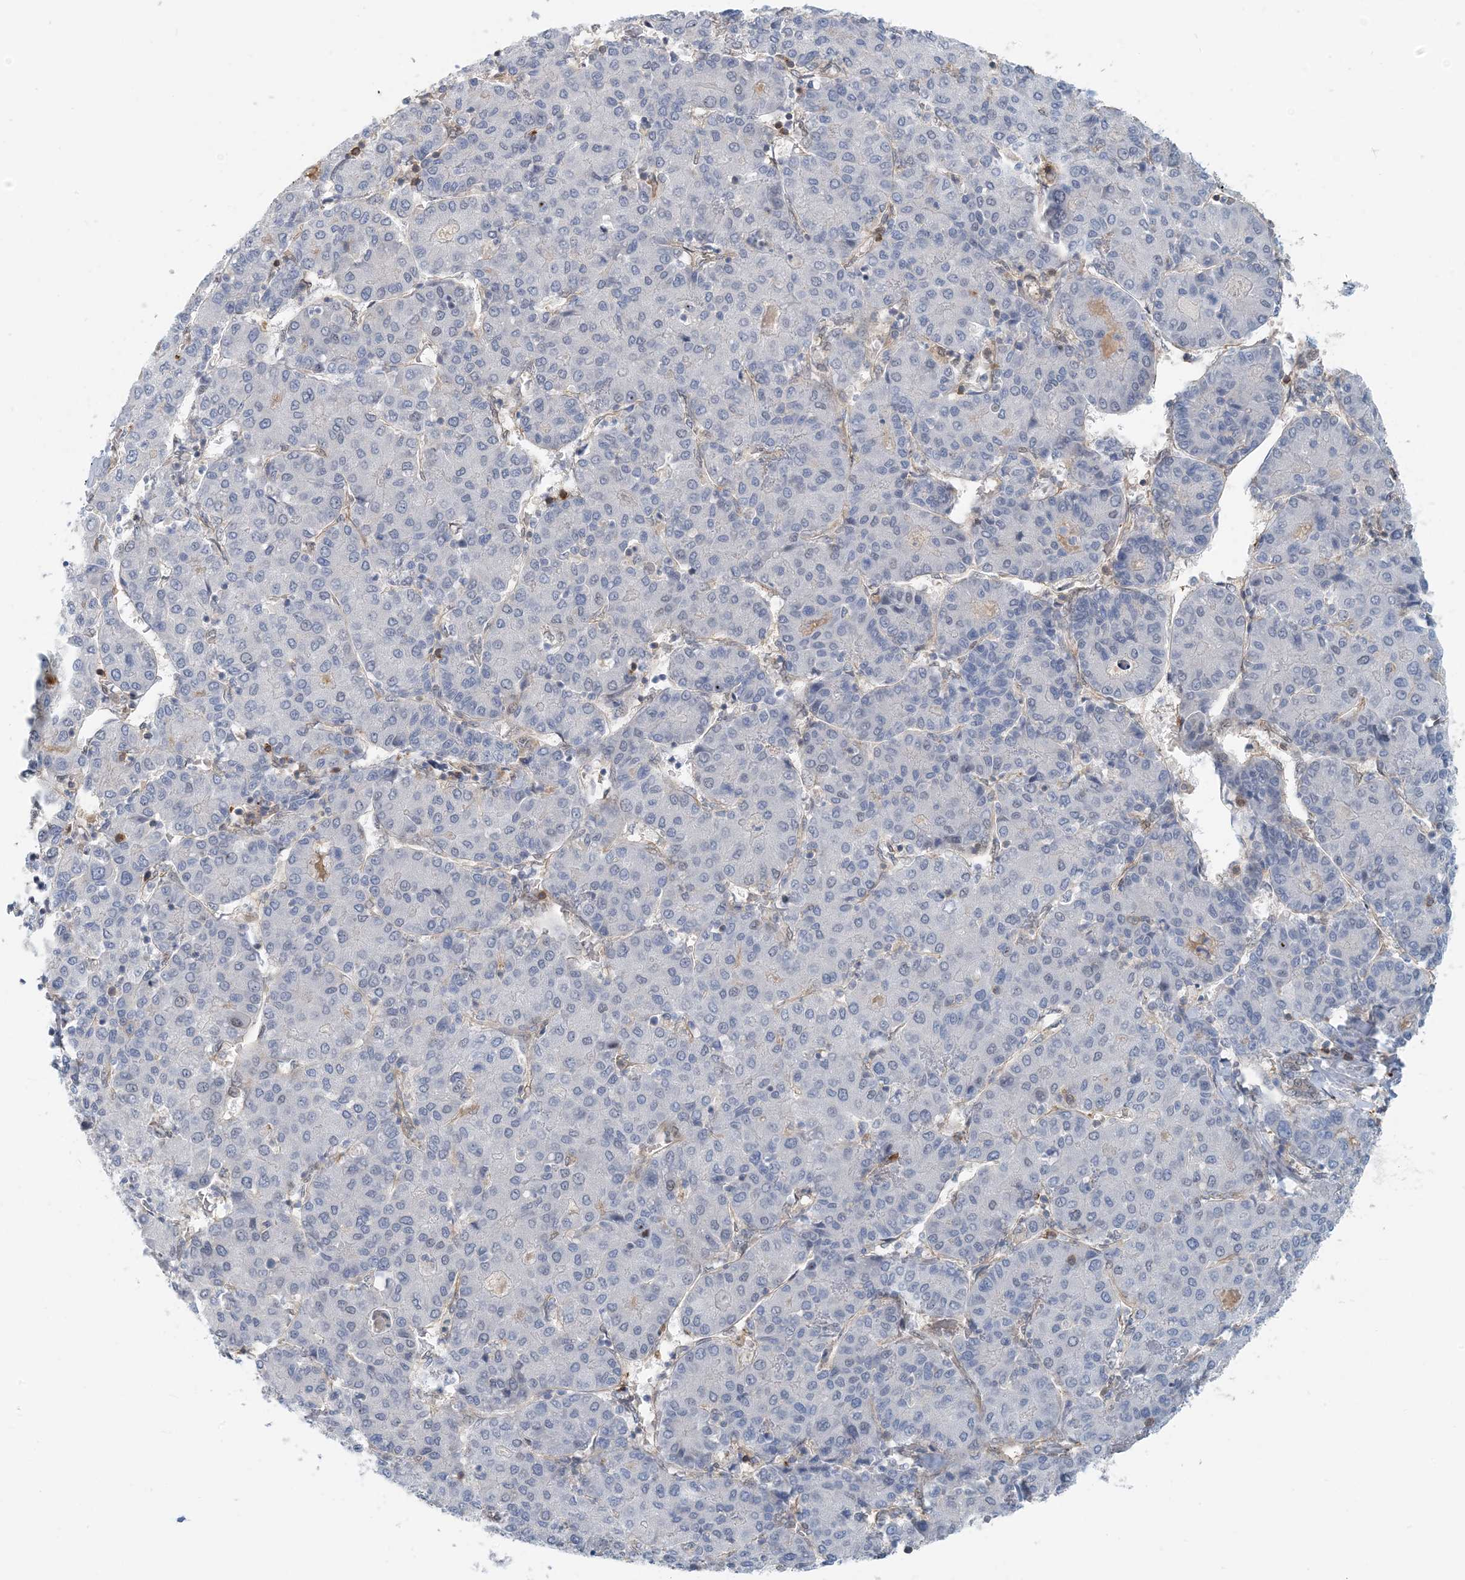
{"staining": {"intensity": "negative", "quantity": "none", "location": "none"}, "tissue": "liver cancer", "cell_type": "Tumor cells", "image_type": "cancer", "snomed": [{"axis": "morphology", "description": "Carcinoma, Hepatocellular, NOS"}, {"axis": "topography", "description": "Liver"}], "caption": "An image of liver hepatocellular carcinoma stained for a protein displays no brown staining in tumor cells.", "gene": "ZC3H12A", "patient": {"sex": "male", "age": 65}}